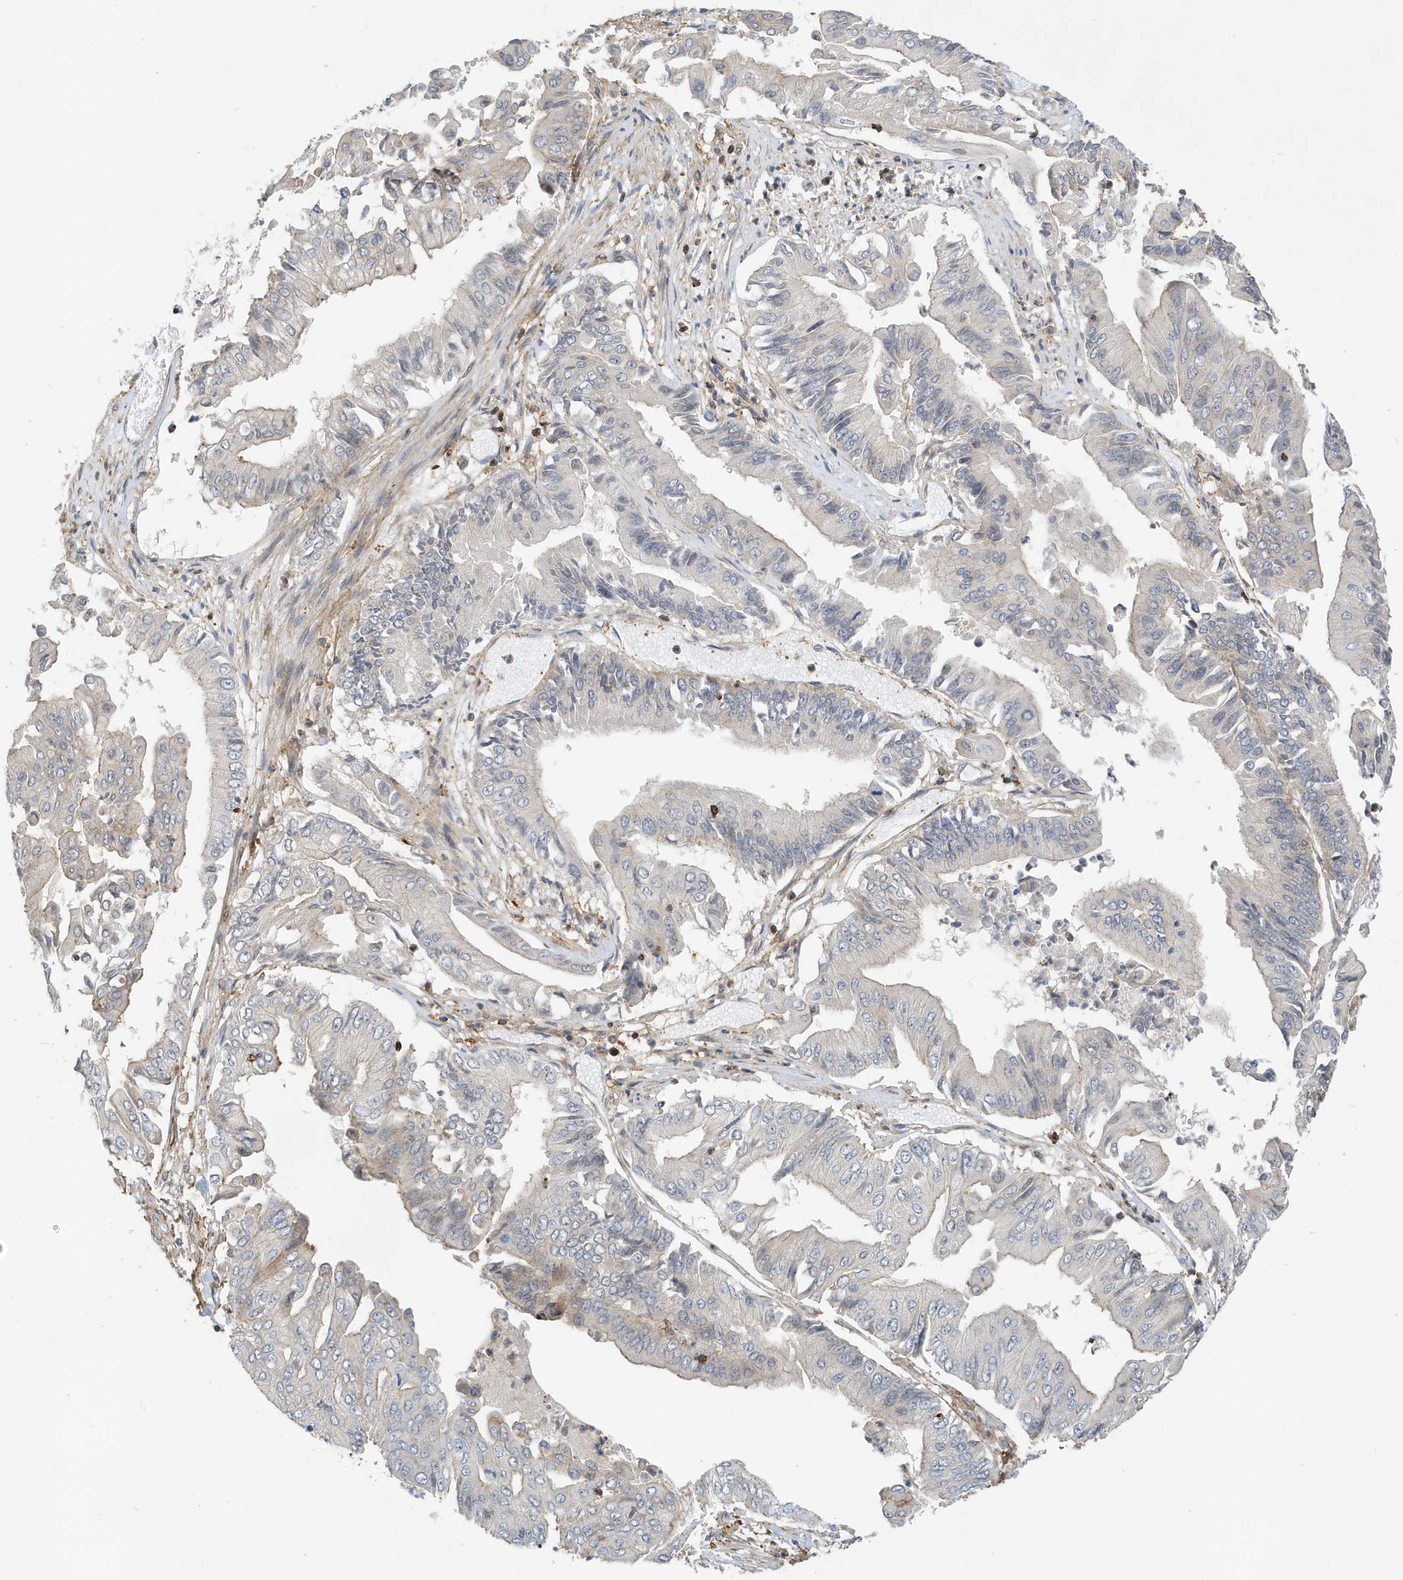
{"staining": {"intensity": "negative", "quantity": "none", "location": "none"}, "tissue": "pancreatic cancer", "cell_type": "Tumor cells", "image_type": "cancer", "snomed": [{"axis": "morphology", "description": "Adenocarcinoma, NOS"}, {"axis": "topography", "description": "Pancreas"}], "caption": "Image shows no significant protein staining in tumor cells of pancreatic cancer (adenocarcinoma).", "gene": "TATDN3", "patient": {"sex": "female", "age": 77}}